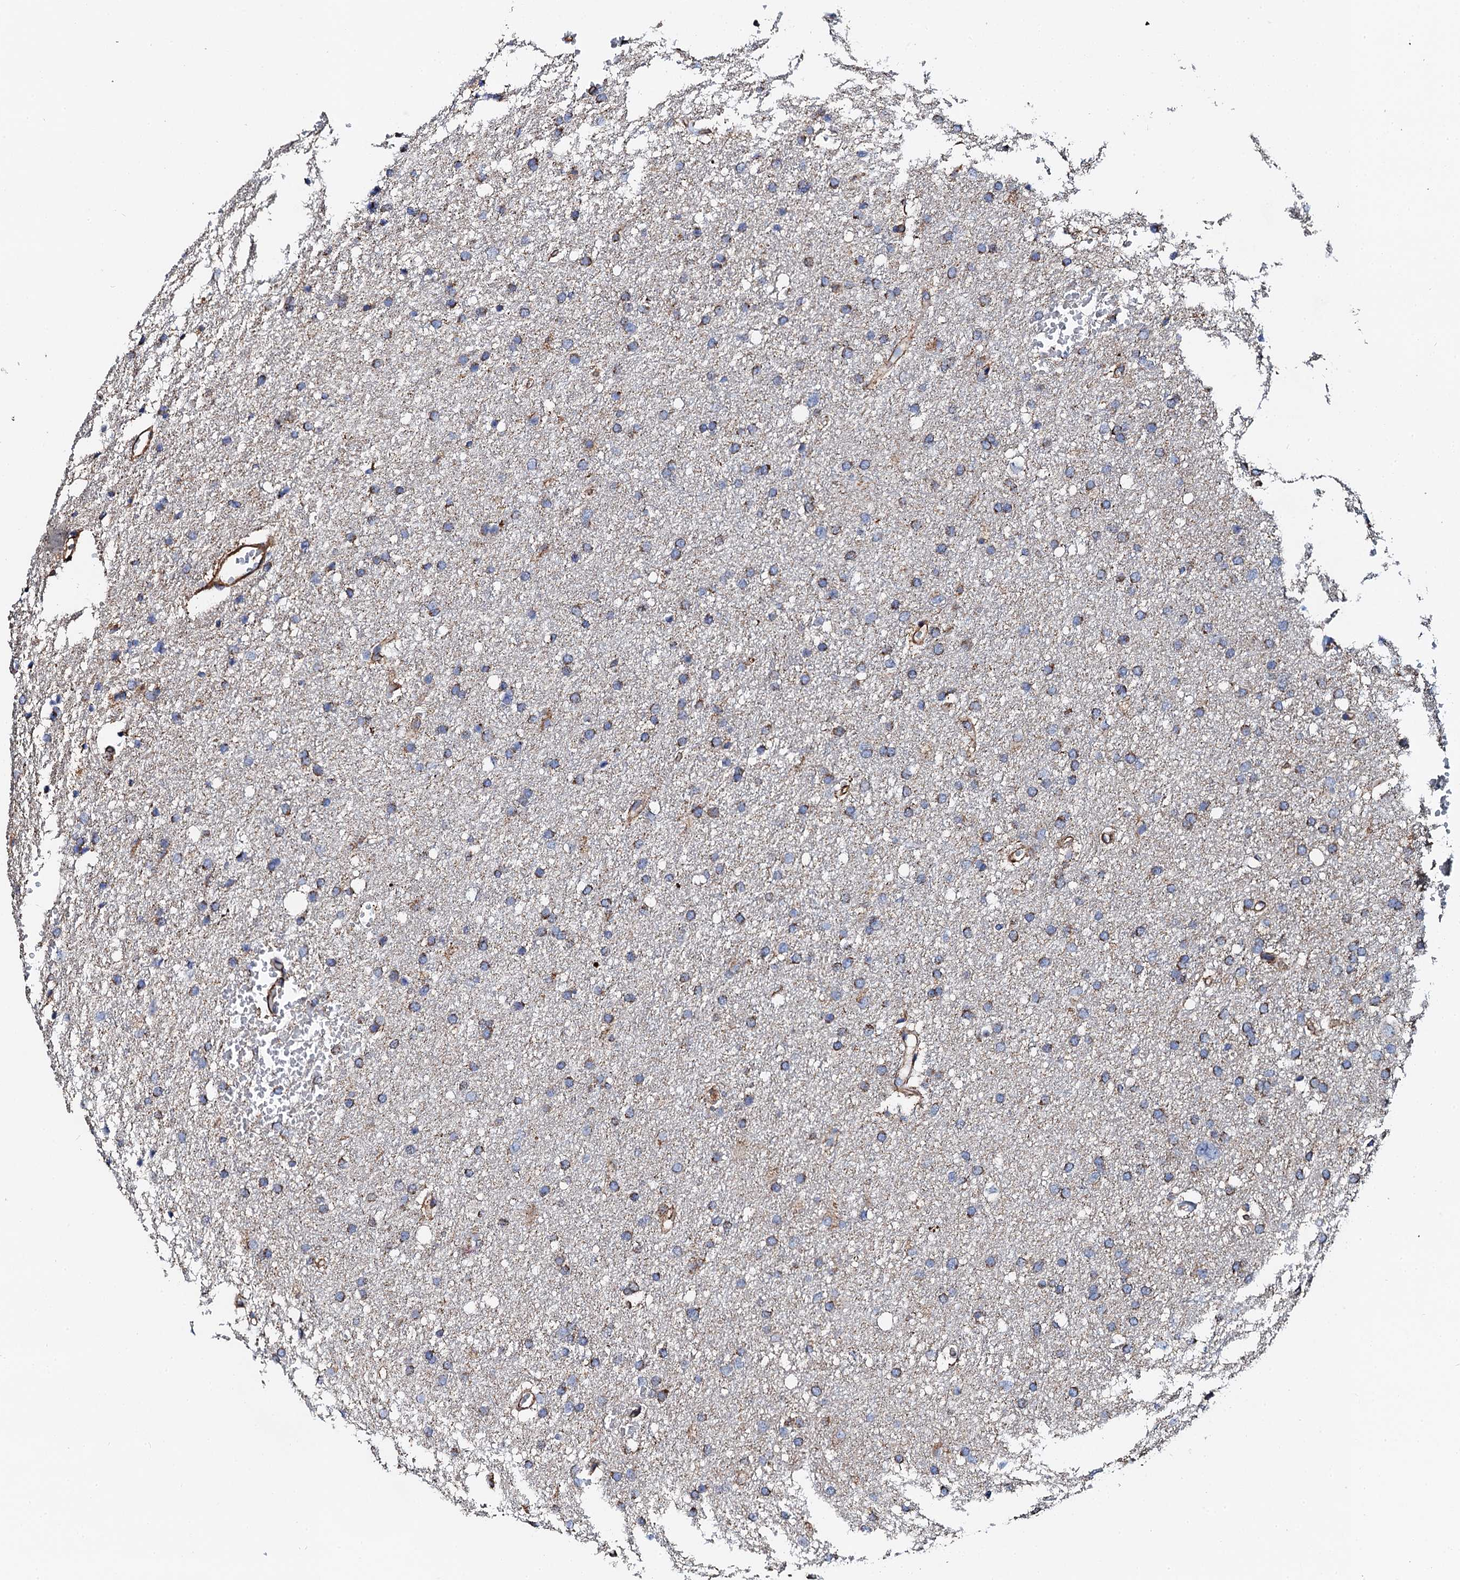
{"staining": {"intensity": "weak", "quantity": "25%-75%", "location": "cytoplasmic/membranous"}, "tissue": "glioma", "cell_type": "Tumor cells", "image_type": "cancer", "snomed": [{"axis": "morphology", "description": "Glioma, malignant, High grade"}, {"axis": "topography", "description": "Cerebral cortex"}], "caption": "Glioma stained with a protein marker displays weak staining in tumor cells.", "gene": "INTS10", "patient": {"sex": "female", "age": 36}}